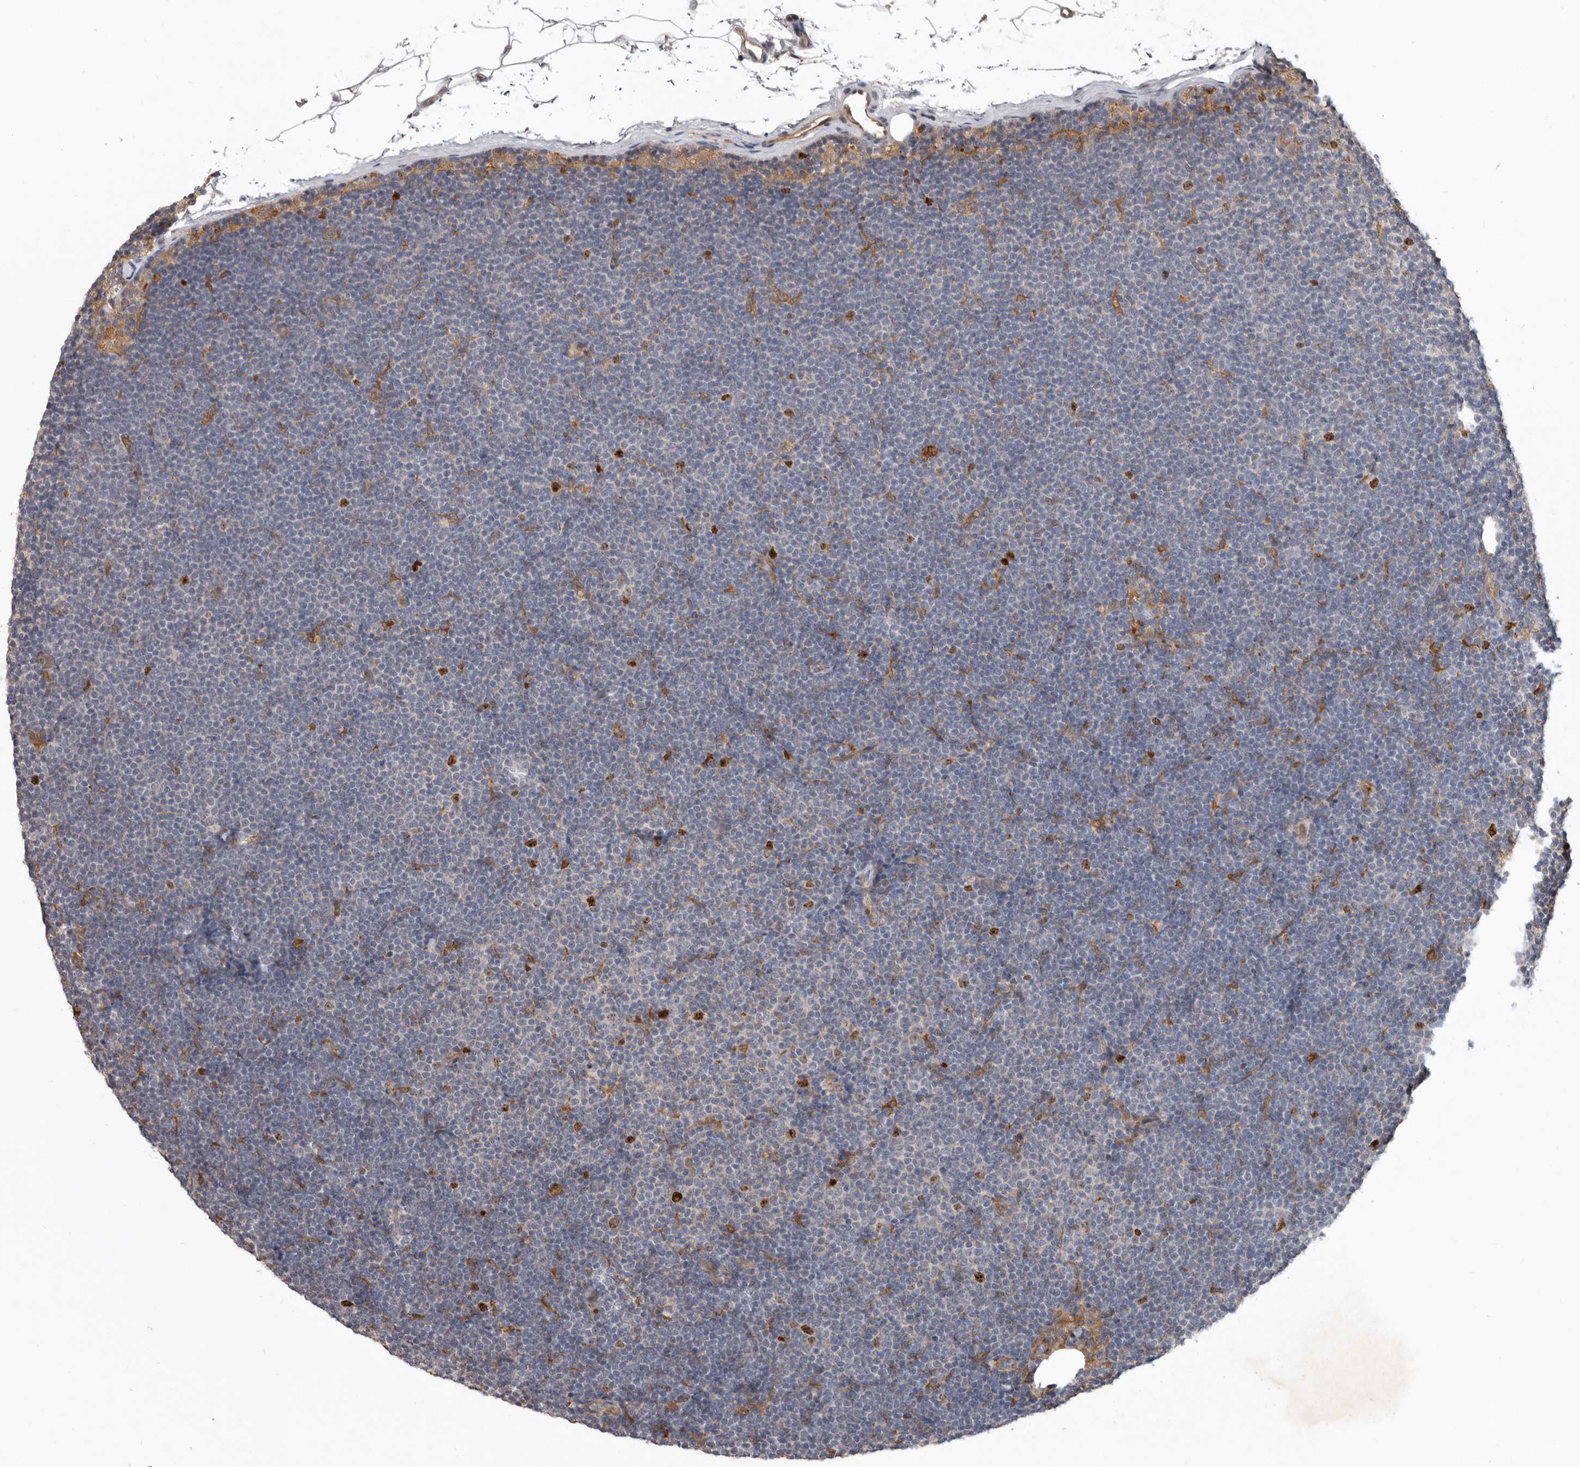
{"staining": {"intensity": "negative", "quantity": "none", "location": "none"}, "tissue": "lymphoma", "cell_type": "Tumor cells", "image_type": "cancer", "snomed": [{"axis": "morphology", "description": "Malignant lymphoma, non-Hodgkin's type, Low grade"}, {"axis": "topography", "description": "Lymph node"}], "caption": "The micrograph displays no staining of tumor cells in lymphoma.", "gene": "CDCA8", "patient": {"sex": "female", "age": 53}}